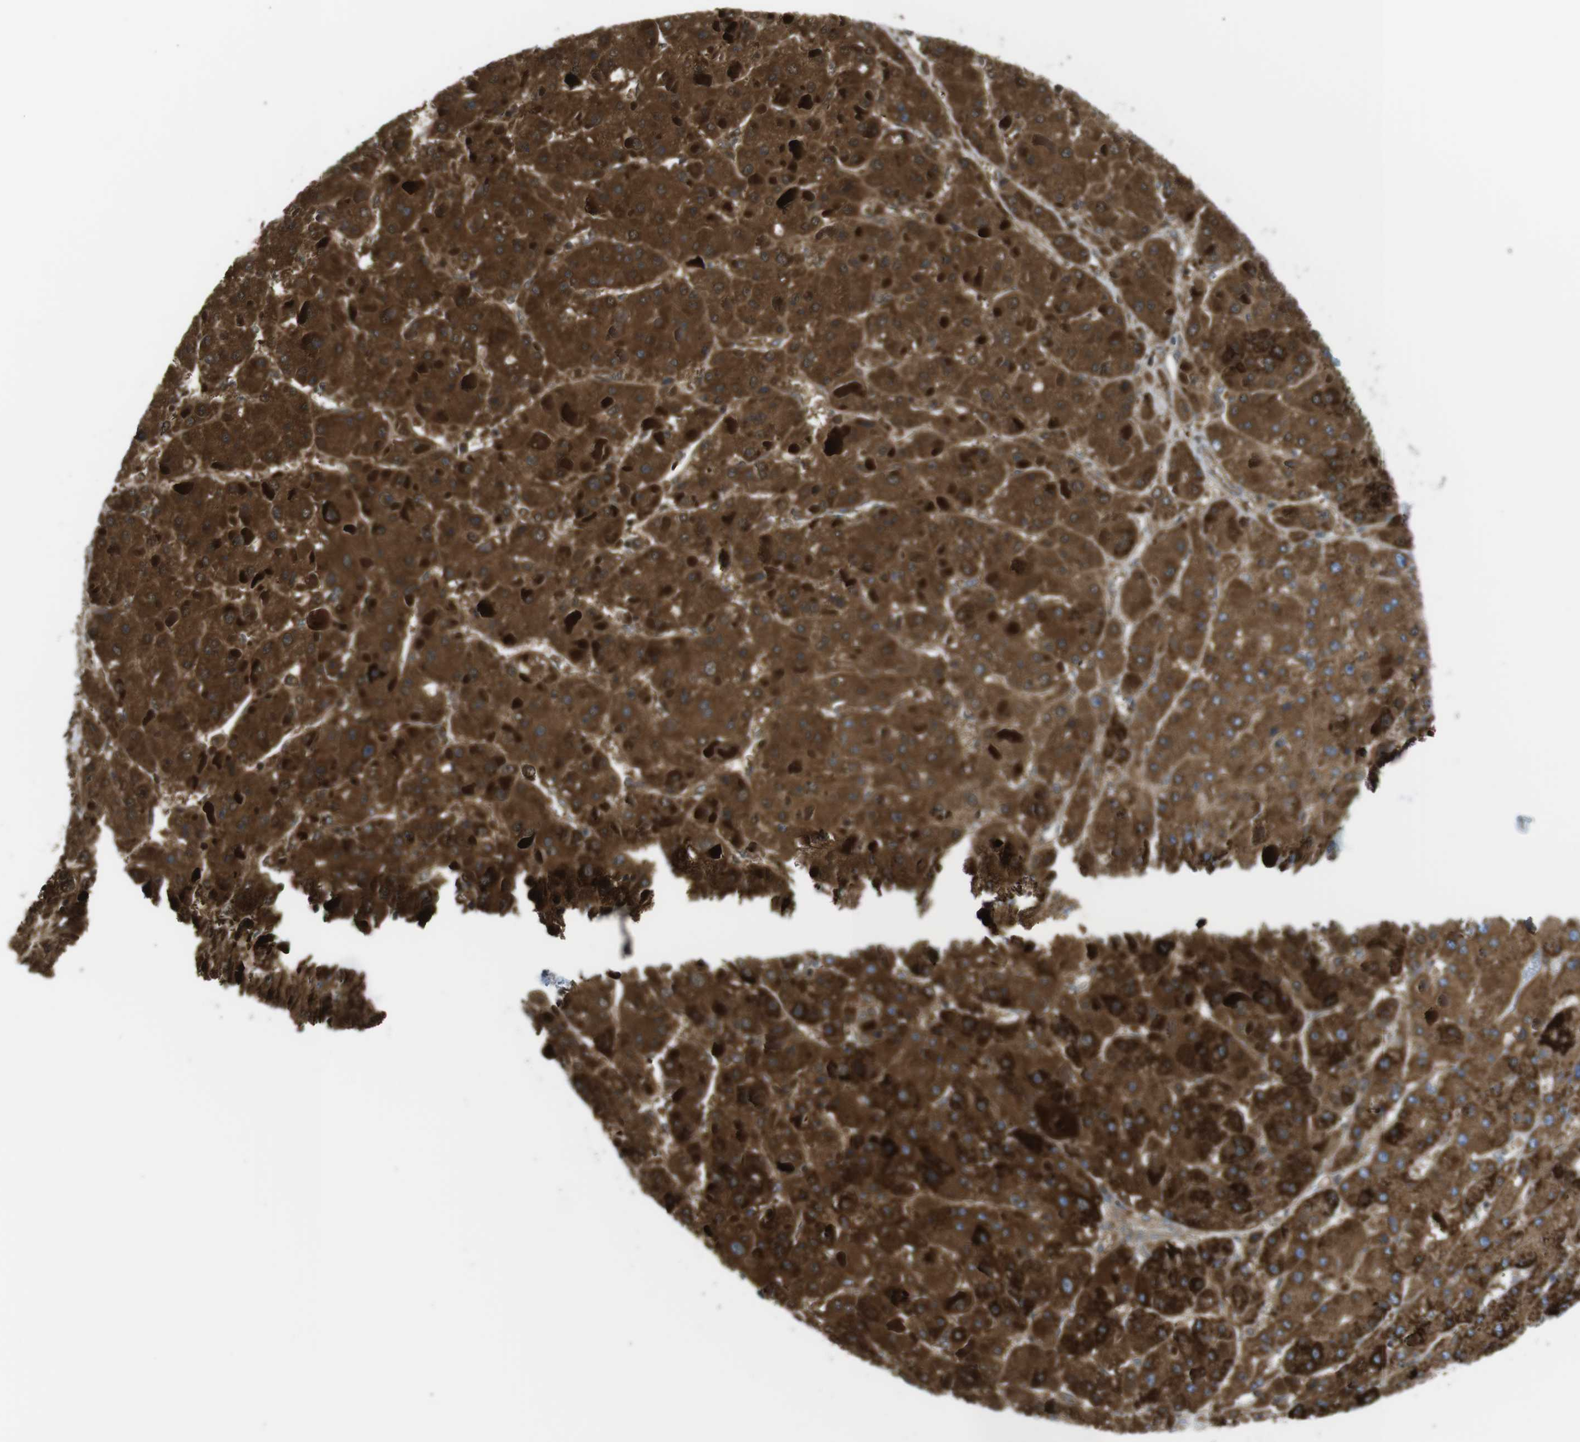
{"staining": {"intensity": "strong", "quantity": ">75%", "location": "cytoplasmic/membranous,nuclear"}, "tissue": "liver cancer", "cell_type": "Tumor cells", "image_type": "cancer", "snomed": [{"axis": "morphology", "description": "Carcinoma, Hepatocellular, NOS"}, {"axis": "topography", "description": "Liver"}], "caption": "Hepatocellular carcinoma (liver) stained with IHC demonstrates strong cytoplasmic/membranous and nuclear positivity in approximately >75% of tumor cells. (Stains: DAB (3,3'-diaminobenzidine) in brown, nuclei in blue, Microscopy: brightfield microscopy at high magnification).", "gene": "KCNE3", "patient": {"sex": "female", "age": 73}}